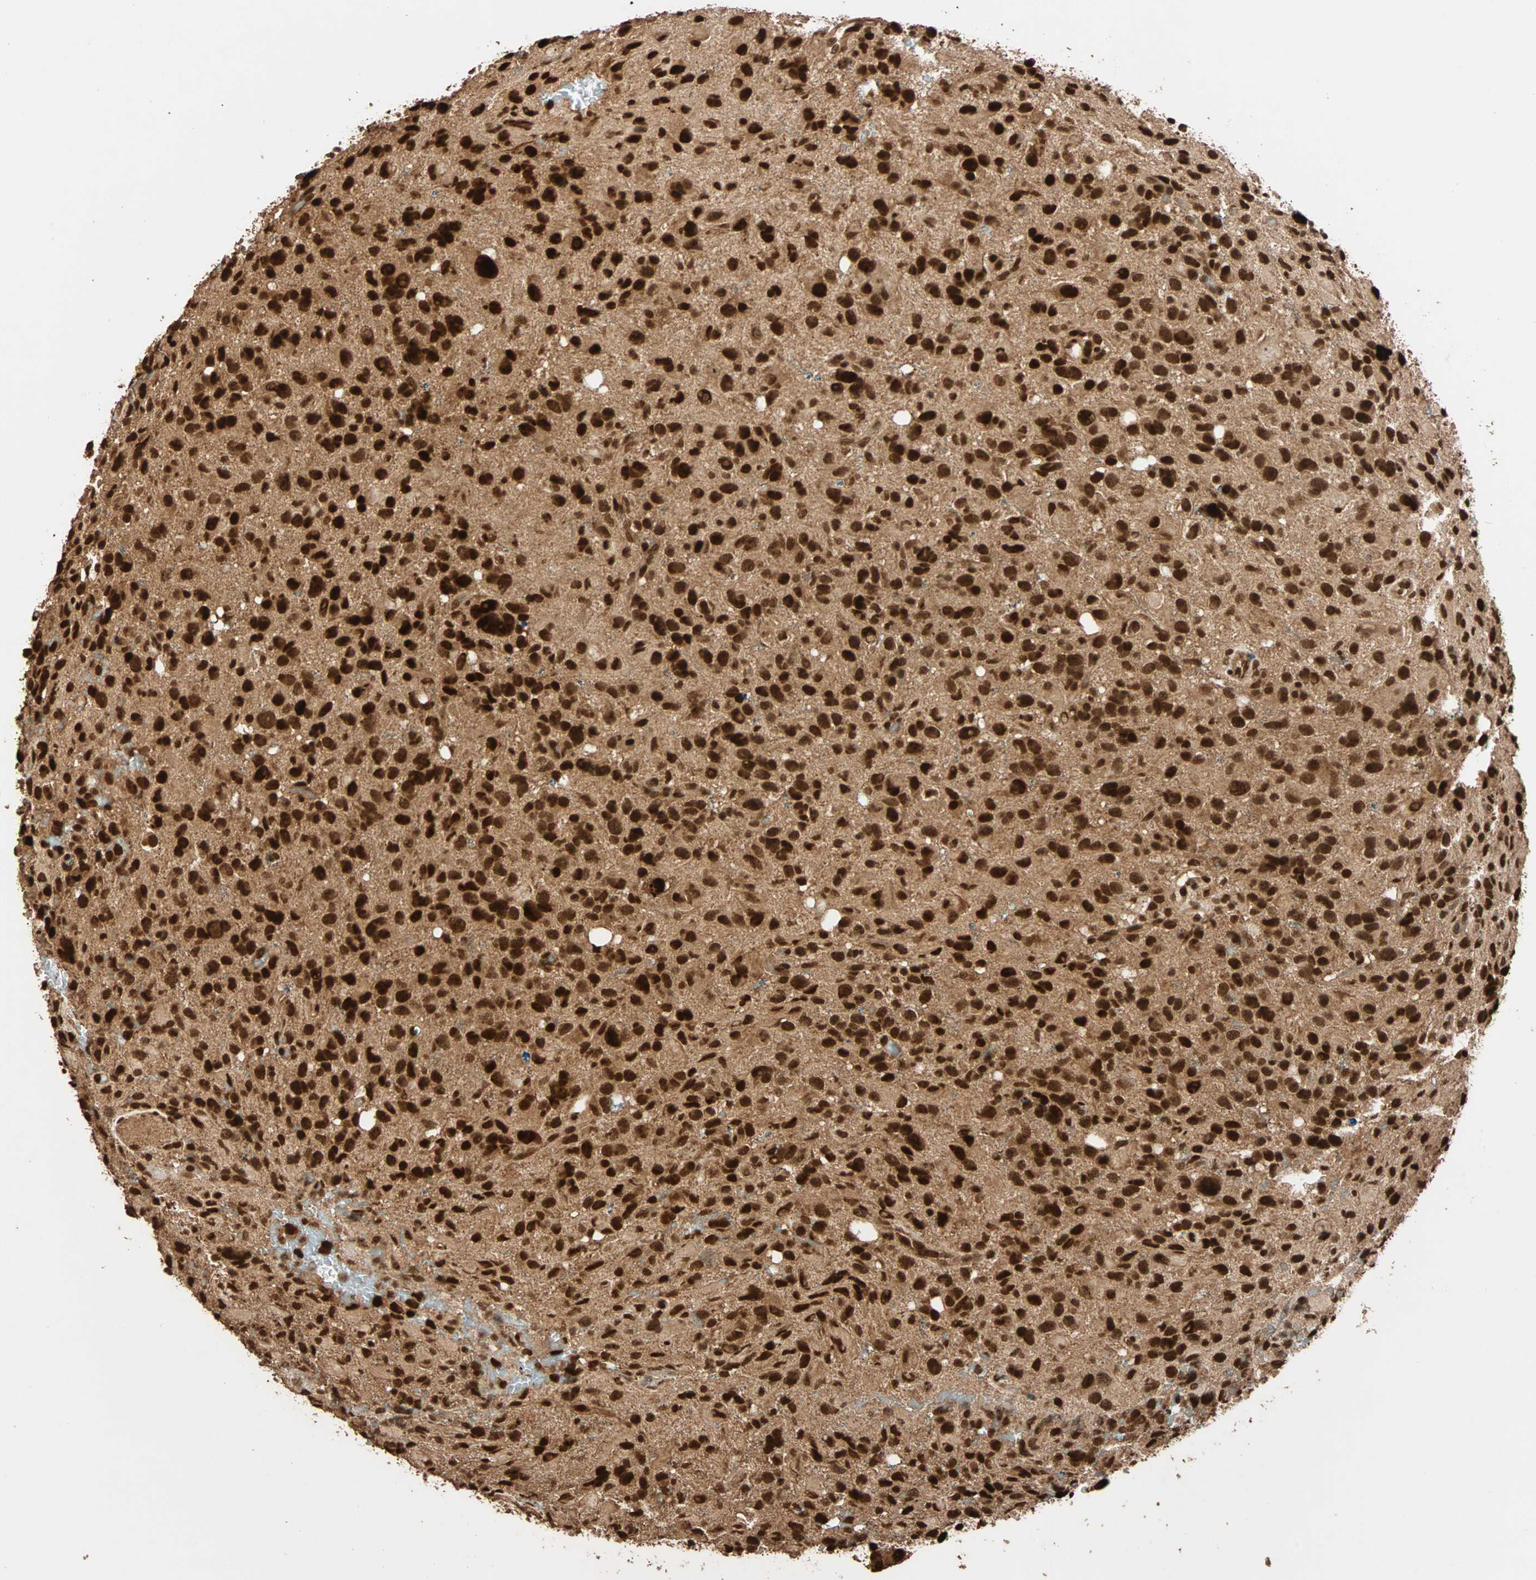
{"staining": {"intensity": "strong", "quantity": ">75%", "location": "nuclear"}, "tissue": "glioma", "cell_type": "Tumor cells", "image_type": "cancer", "snomed": [{"axis": "morphology", "description": "Glioma, malignant, High grade"}, {"axis": "topography", "description": "Brain"}], "caption": "DAB immunohistochemical staining of human glioma demonstrates strong nuclear protein positivity in approximately >75% of tumor cells.", "gene": "ALKBH5", "patient": {"sex": "male", "age": 48}}